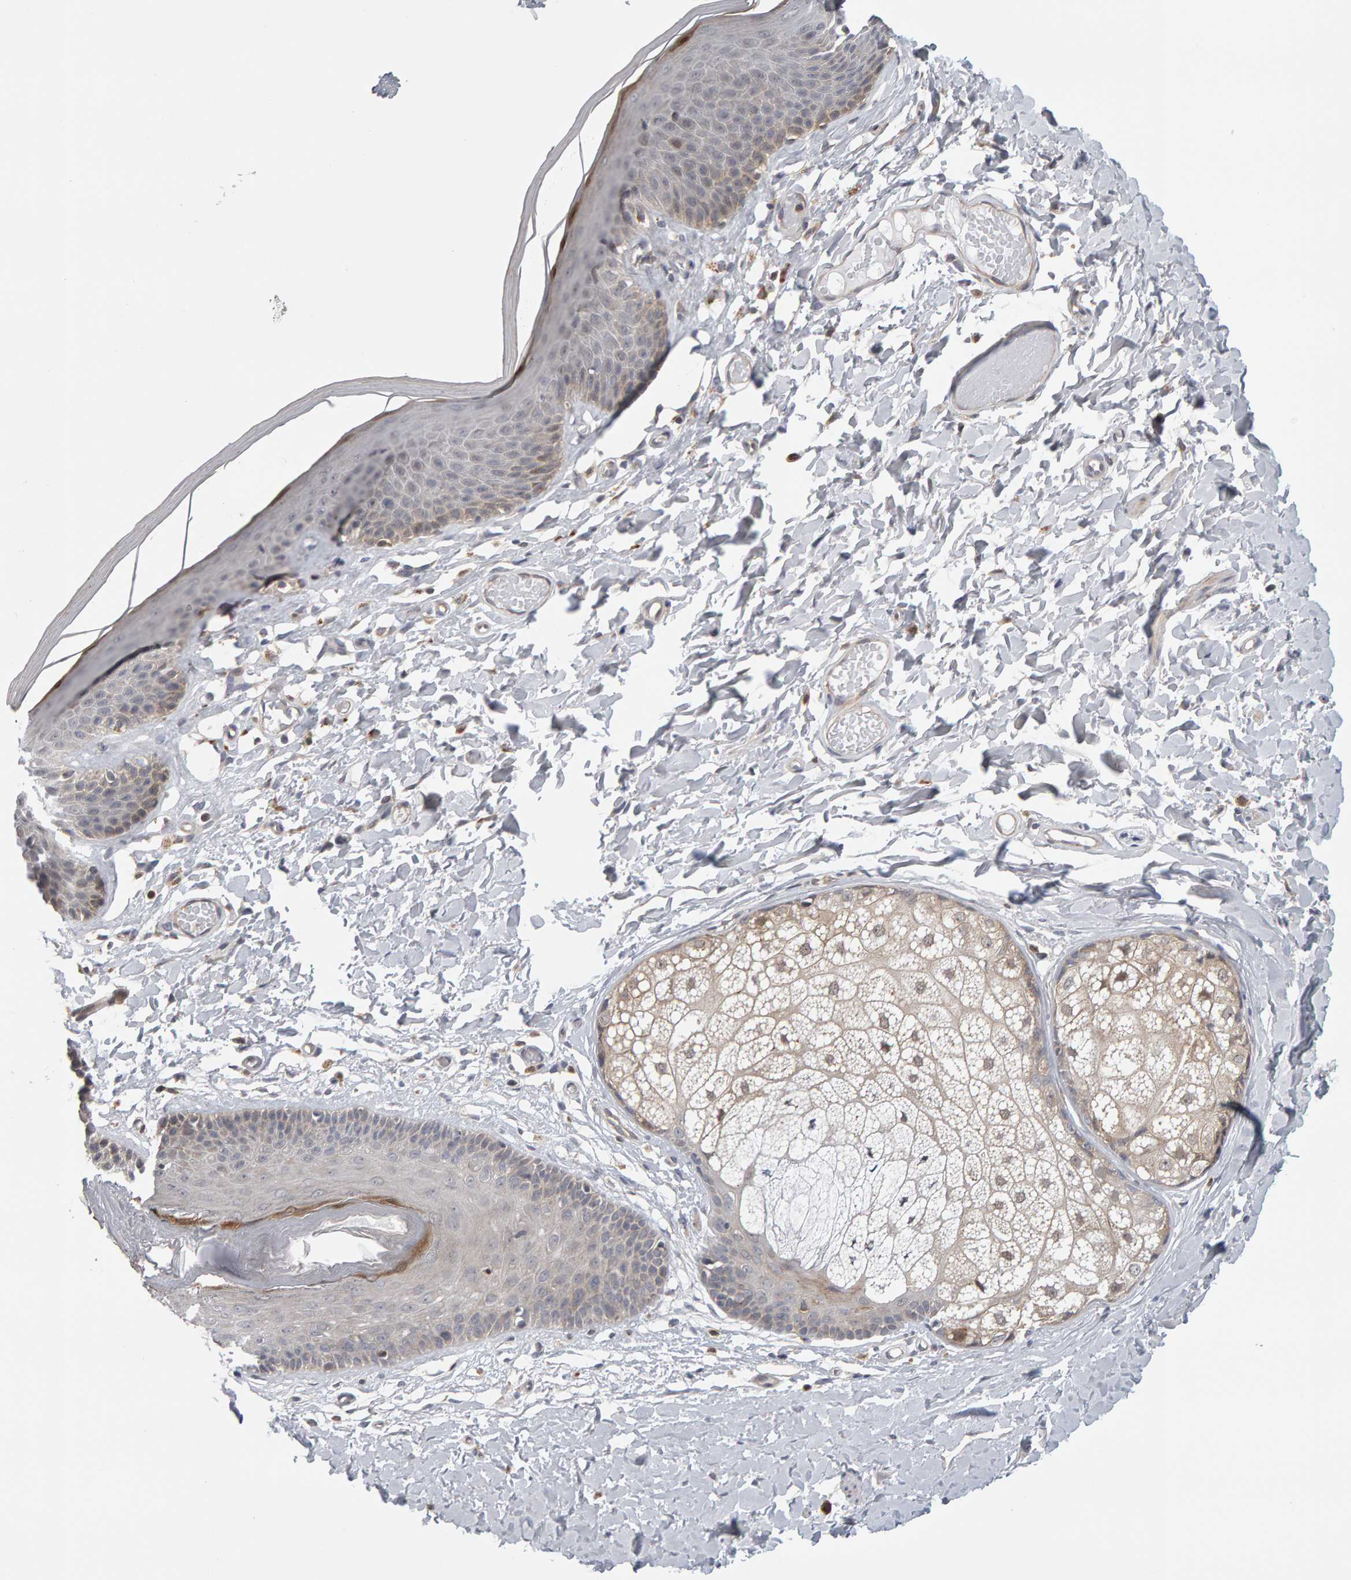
{"staining": {"intensity": "weak", "quantity": "<25%", "location": "cytoplasmic/membranous"}, "tissue": "skin", "cell_type": "Epidermal cells", "image_type": "normal", "snomed": [{"axis": "morphology", "description": "Normal tissue, NOS"}, {"axis": "topography", "description": "Vulva"}], "caption": "There is no significant staining in epidermal cells of skin. Nuclei are stained in blue.", "gene": "MSRA", "patient": {"sex": "female", "age": 73}}